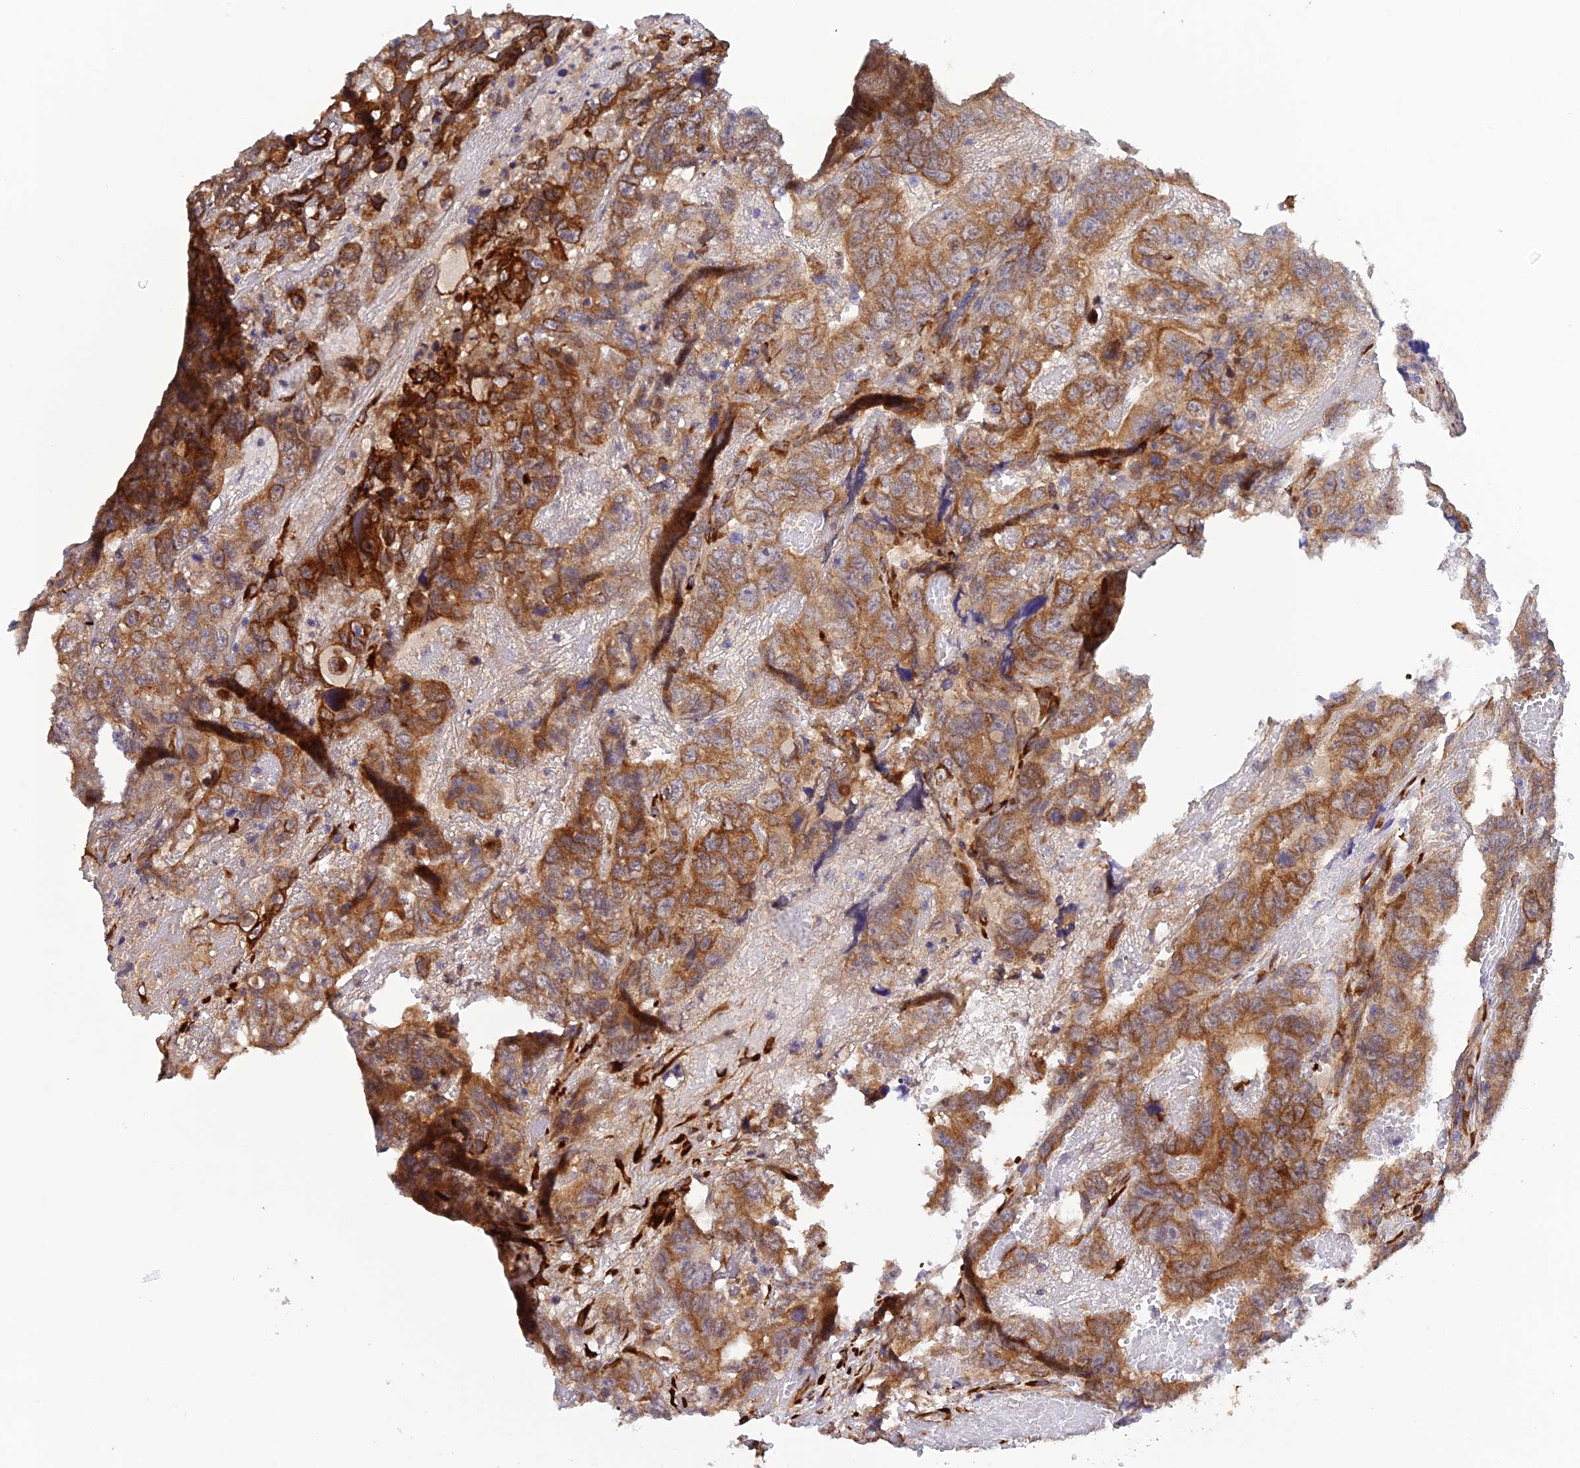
{"staining": {"intensity": "strong", "quantity": ">75%", "location": "cytoplasmic/membranous"}, "tissue": "testis cancer", "cell_type": "Tumor cells", "image_type": "cancer", "snomed": [{"axis": "morphology", "description": "Carcinoma, Embryonal, NOS"}, {"axis": "topography", "description": "Testis"}], "caption": "There is high levels of strong cytoplasmic/membranous expression in tumor cells of testis cancer (embryonal carcinoma), as demonstrated by immunohistochemical staining (brown color).", "gene": "P3H3", "patient": {"sex": "male", "age": 45}}